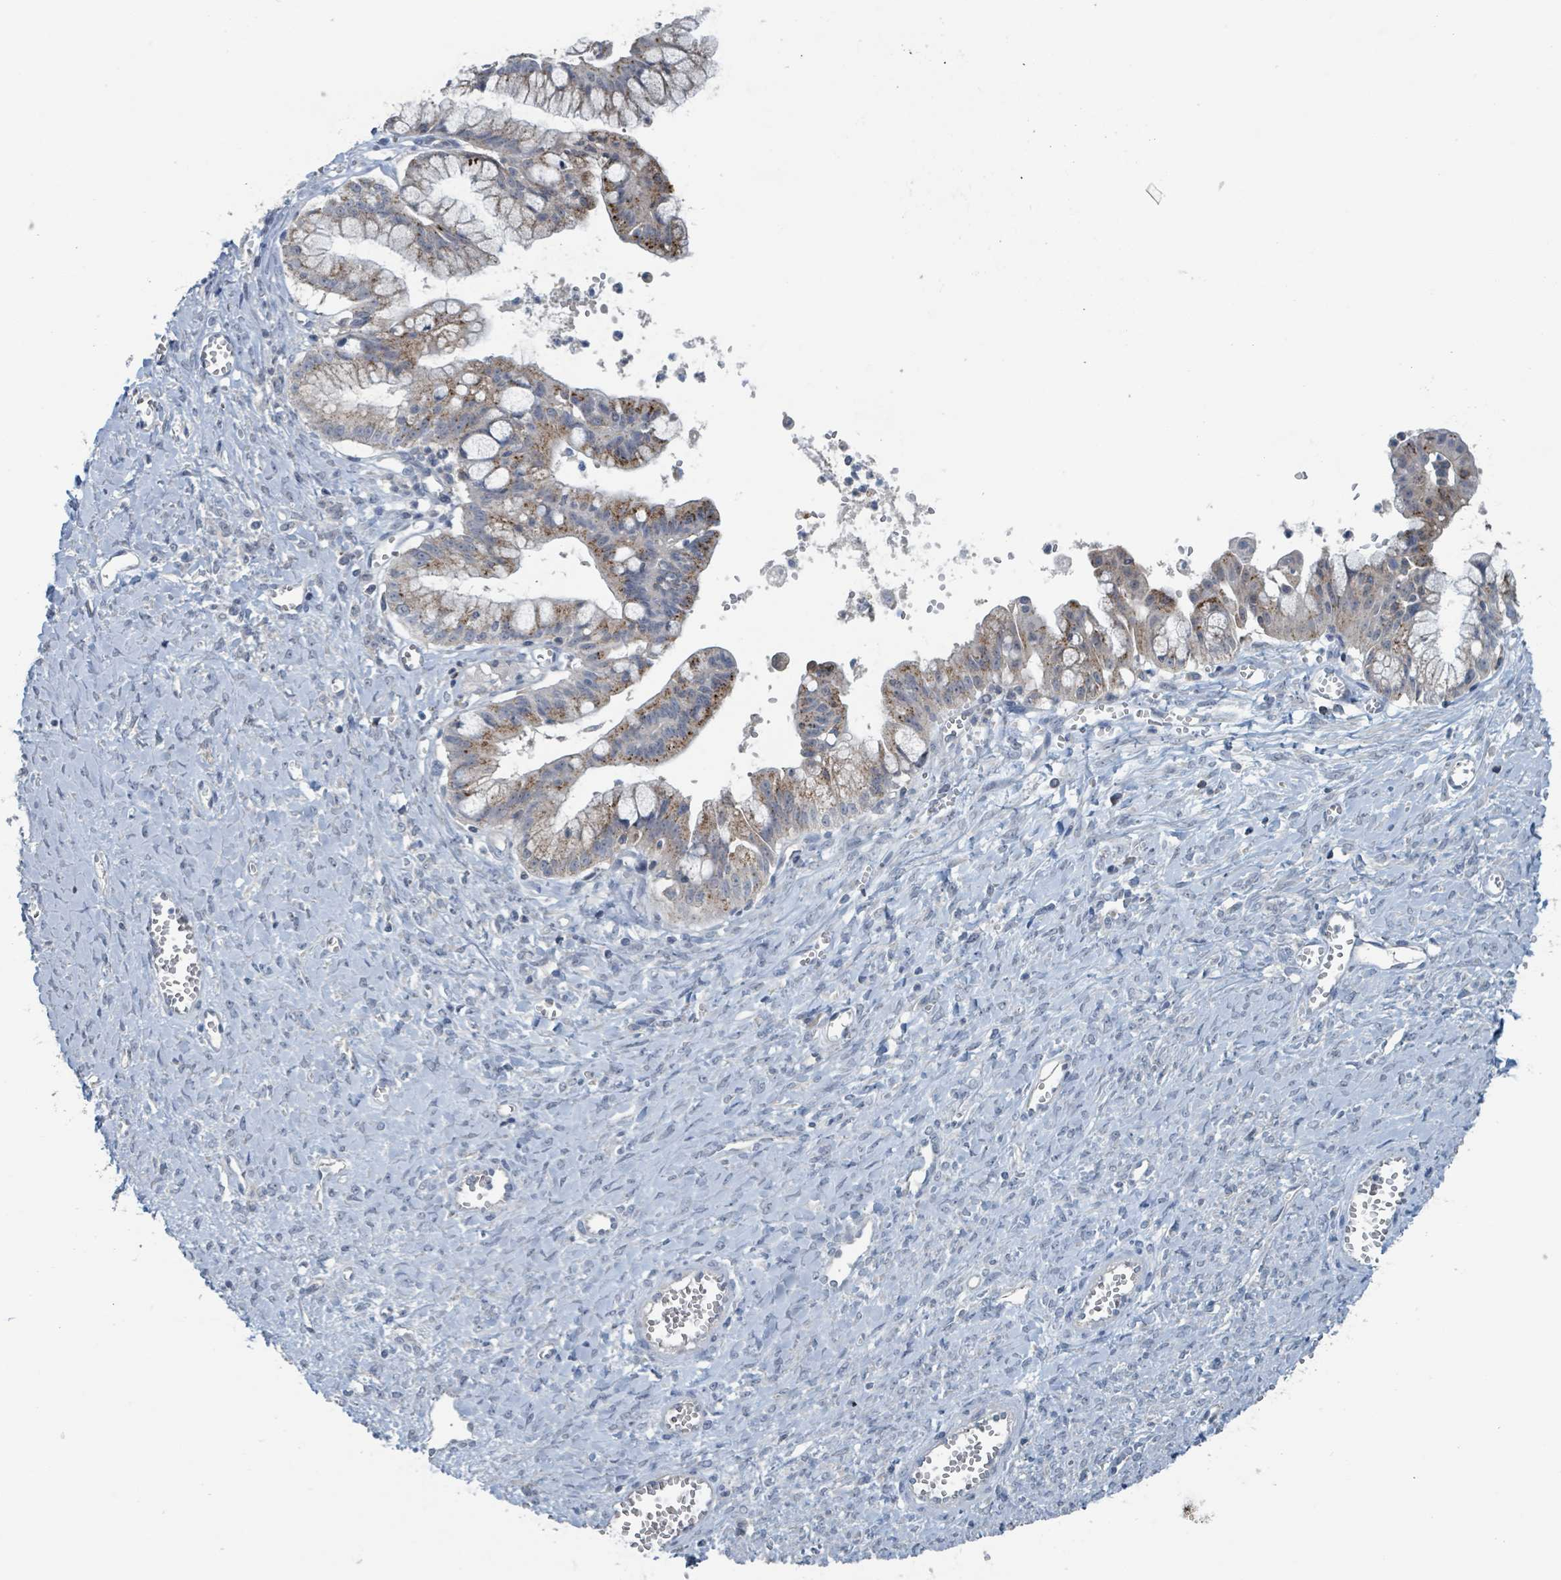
{"staining": {"intensity": "moderate", "quantity": "25%-75%", "location": "cytoplasmic/membranous"}, "tissue": "ovarian cancer", "cell_type": "Tumor cells", "image_type": "cancer", "snomed": [{"axis": "morphology", "description": "Cystadenocarcinoma, mucinous, NOS"}, {"axis": "topography", "description": "Ovary"}], "caption": "This is an image of immunohistochemistry (IHC) staining of ovarian cancer, which shows moderate staining in the cytoplasmic/membranous of tumor cells.", "gene": "ACBD4", "patient": {"sex": "female", "age": 70}}